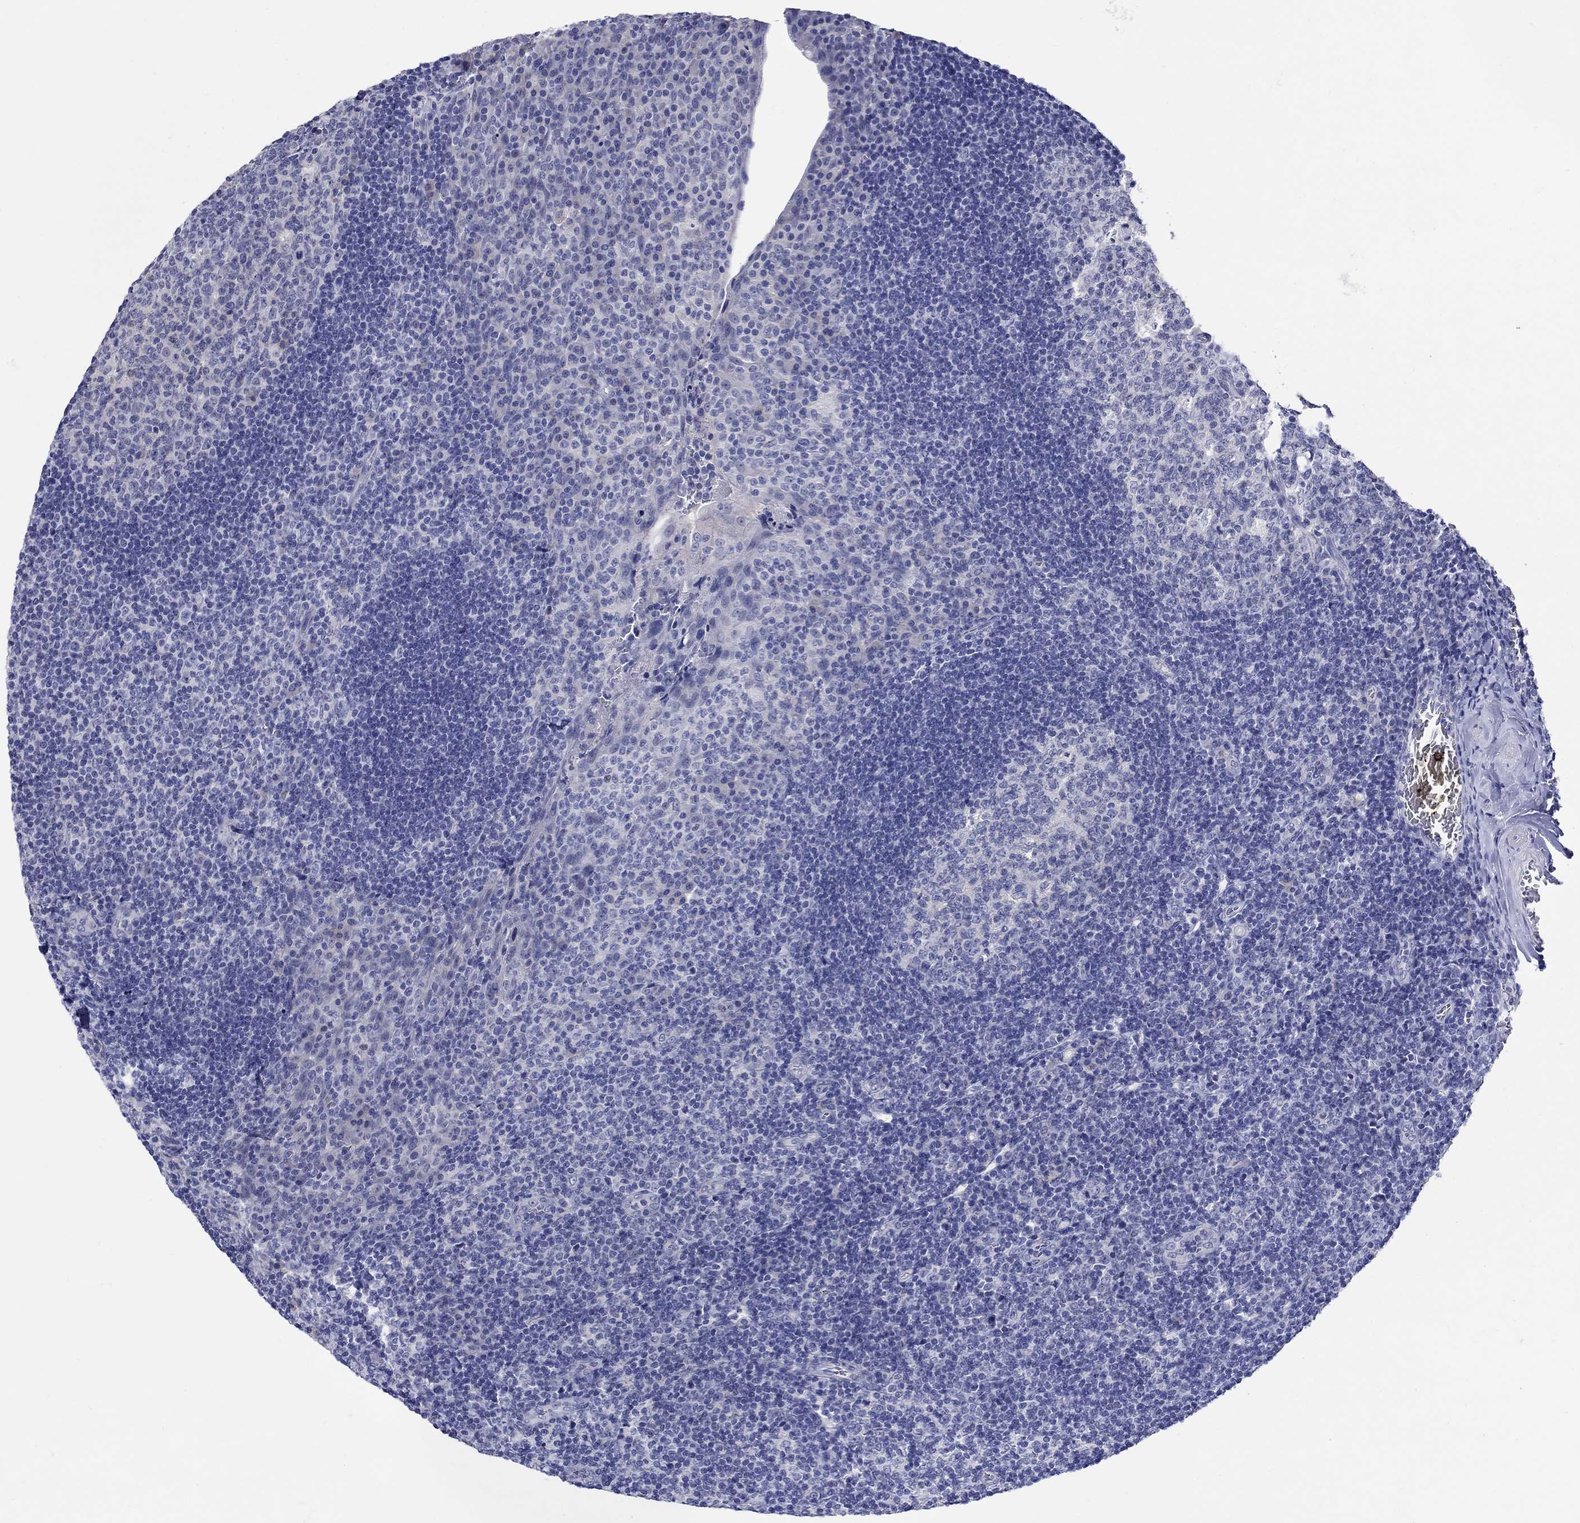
{"staining": {"intensity": "negative", "quantity": "none", "location": "none"}, "tissue": "tonsil", "cell_type": "Germinal center cells", "image_type": "normal", "snomed": [{"axis": "morphology", "description": "Normal tissue, NOS"}, {"axis": "topography", "description": "Tonsil"}], "caption": "This is an IHC histopathology image of normal human tonsil. There is no staining in germinal center cells.", "gene": "SLC30A3", "patient": {"sex": "male", "age": 17}}